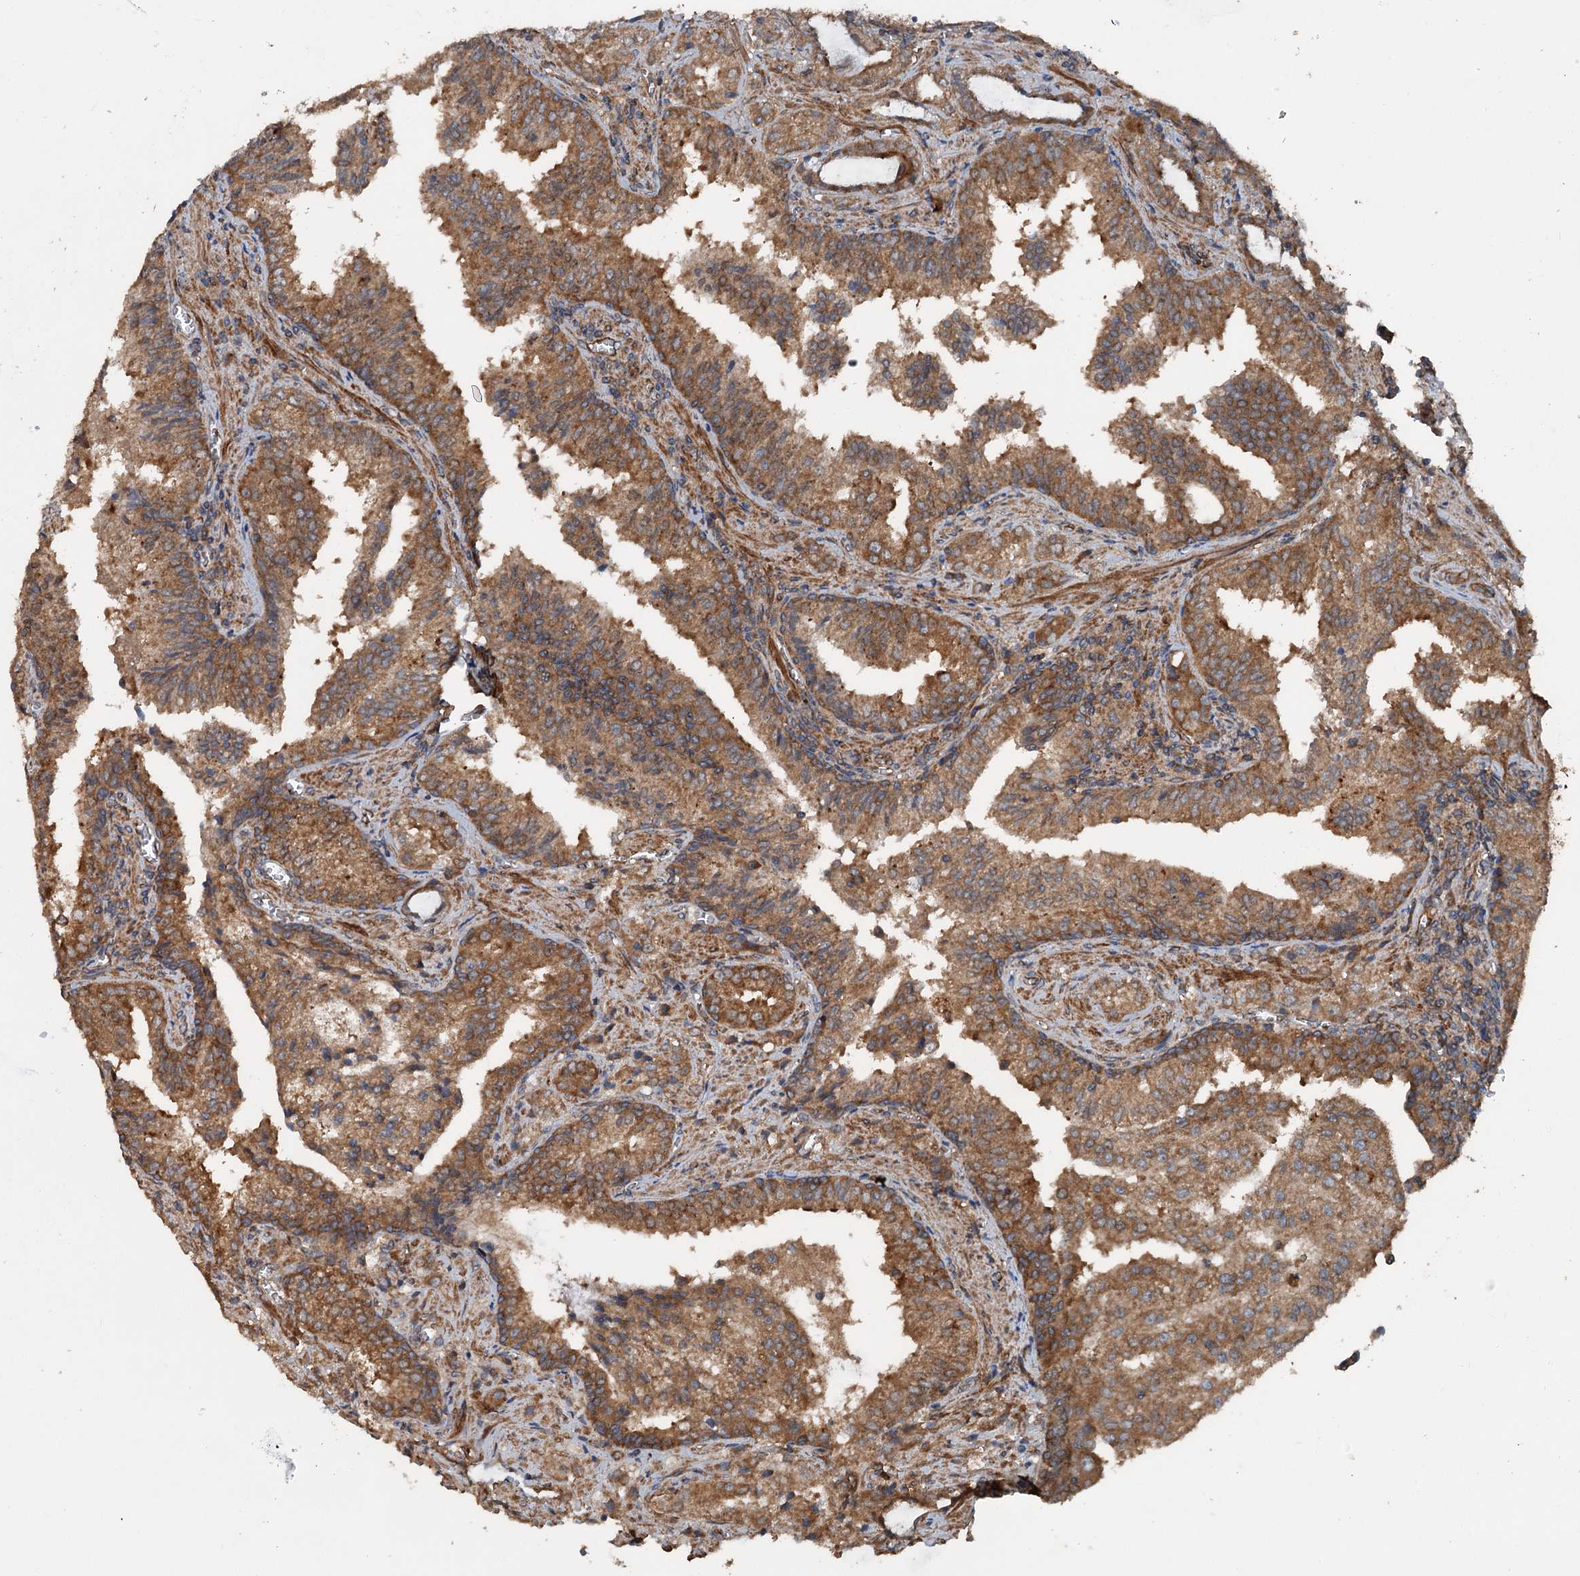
{"staining": {"intensity": "moderate", "quantity": ">75%", "location": "cytoplasmic/membranous"}, "tissue": "prostate cancer", "cell_type": "Tumor cells", "image_type": "cancer", "snomed": [{"axis": "morphology", "description": "Adenocarcinoma, High grade"}, {"axis": "topography", "description": "Prostate"}], "caption": "Protein staining of adenocarcinoma (high-grade) (prostate) tissue exhibits moderate cytoplasmic/membranous staining in approximately >75% of tumor cells. (DAB (3,3'-diaminobenzidine) IHC with brightfield microscopy, high magnification).", "gene": "RNF214", "patient": {"sex": "male", "age": 68}}